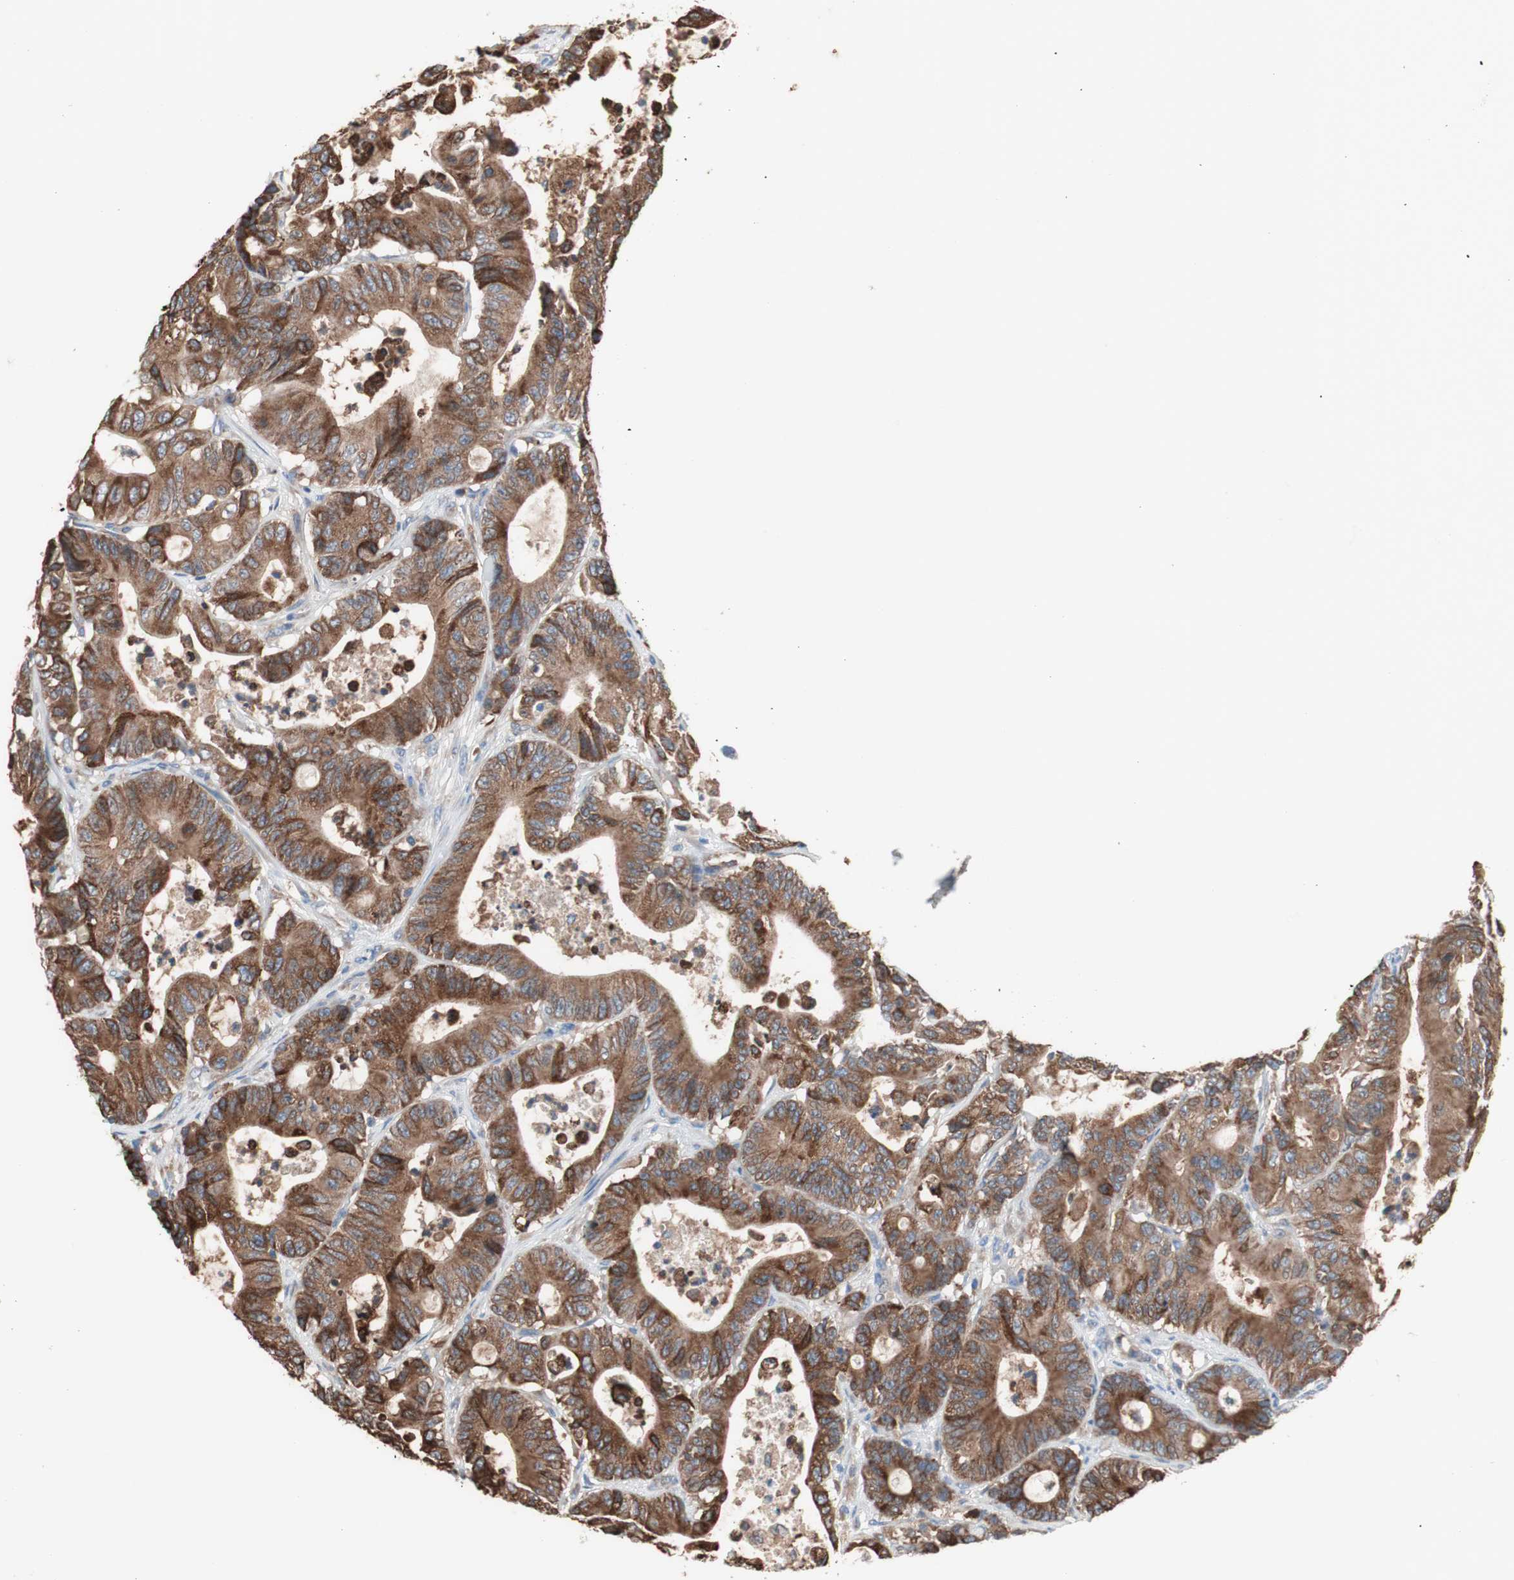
{"staining": {"intensity": "moderate", "quantity": ">75%", "location": "cytoplasmic/membranous"}, "tissue": "colorectal cancer", "cell_type": "Tumor cells", "image_type": "cancer", "snomed": [{"axis": "morphology", "description": "Adenocarcinoma, NOS"}, {"axis": "topography", "description": "Colon"}], "caption": "A medium amount of moderate cytoplasmic/membranous positivity is appreciated in about >75% of tumor cells in colorectal cancer (adenocarcinoma) tissue. (Stains: DAB (3,3'-diaminobenzidine) in brown, nuclei in blue, Microscopy: brightfield microscopy at high magnification).", "gene": "SLC27A4", "patient": {"sex": "female", "age": 84}}